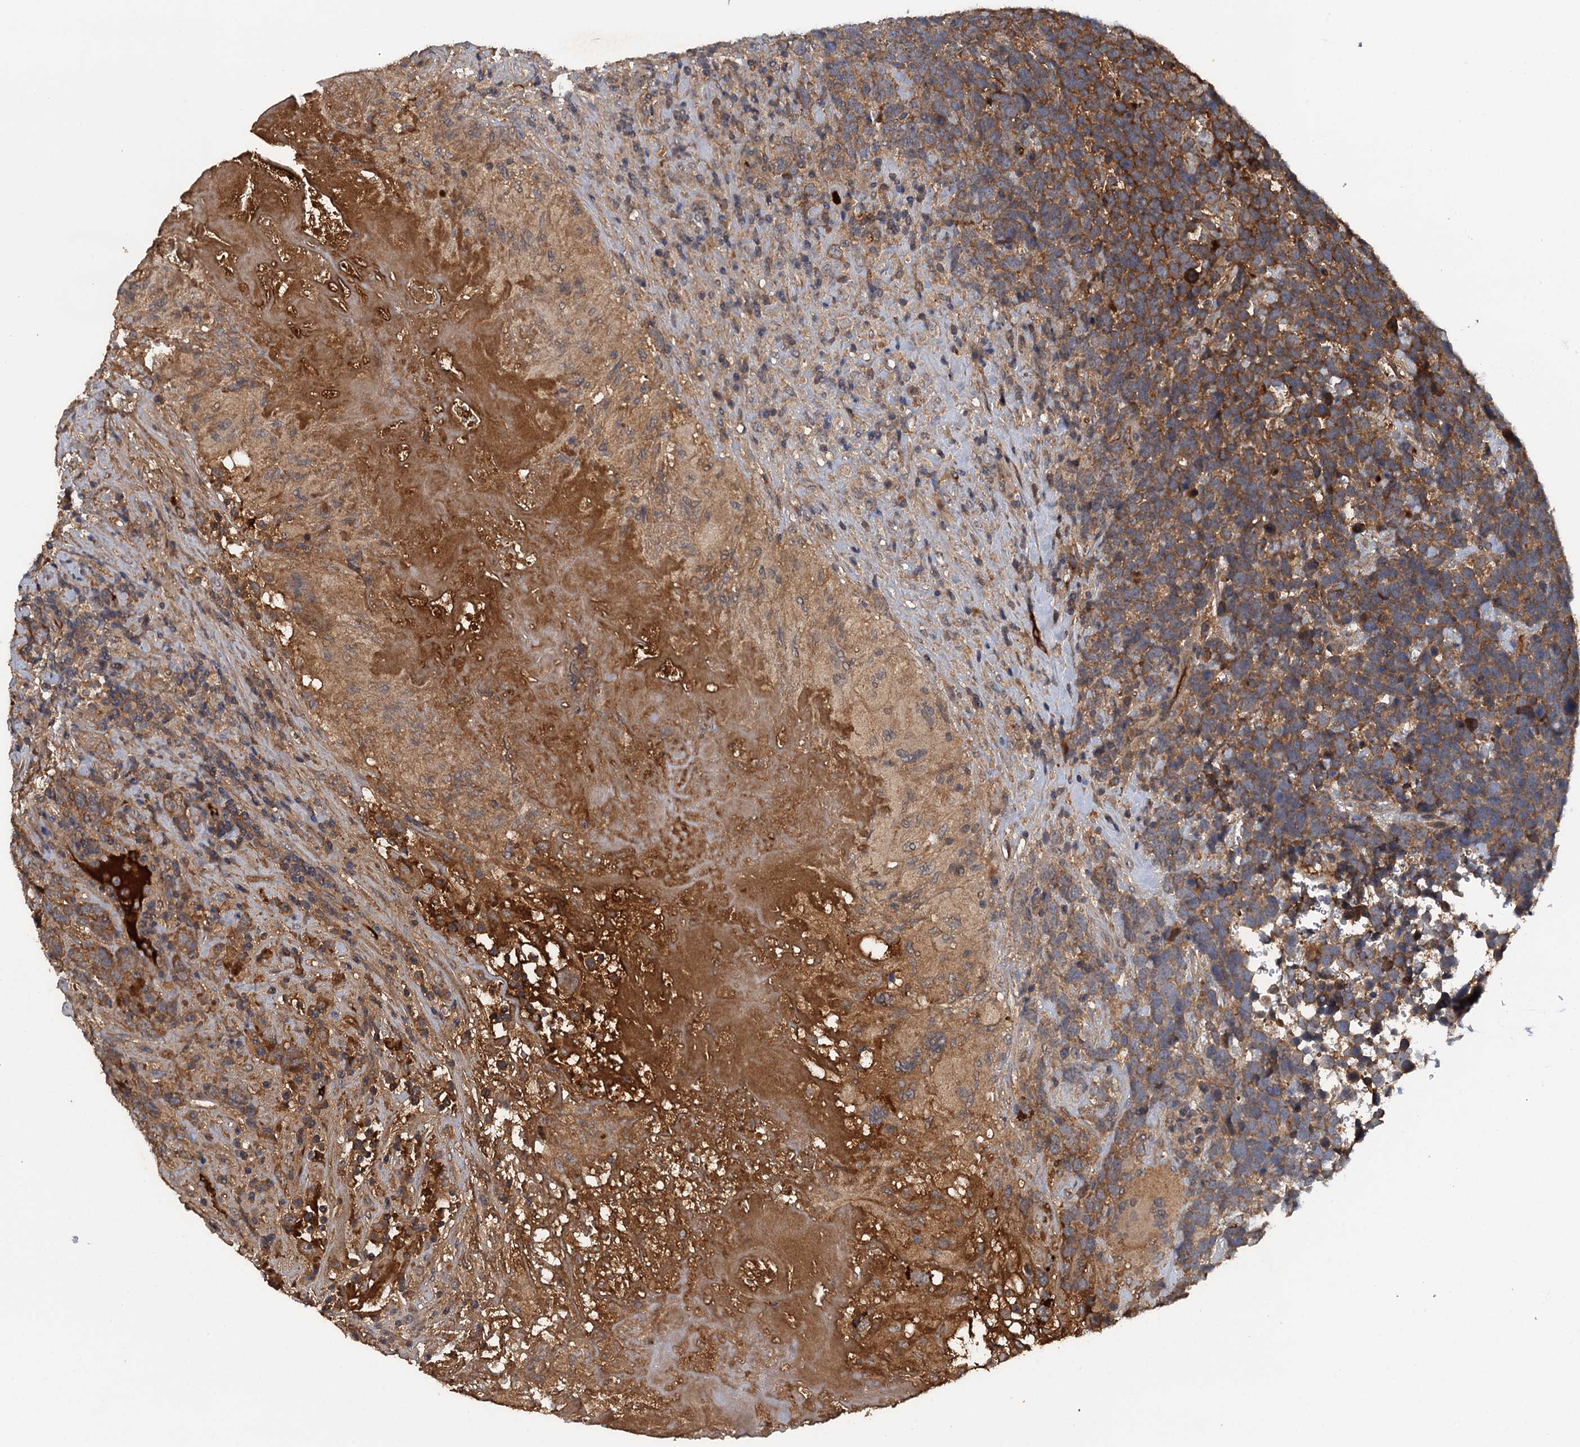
{"staining": {"intensity": "moderate", "quantity": ">75%", "location": "cytoplasmic/membranous"}, "tissue": "urothelial cancer", "cell_type": "Tumor cells", "image_type": "cancer", "snomed": [{"axis": "morphology", "description": "Urothelial carcinoma, High grade"}, {"axis": "topography", "description": "Urinary bladder"}], "caption": "Immunohistochemical staining of urothelial cancer shows medium levels of moderate cytoplasmic/membranous protein positivity in approximately >75% of tumor cells. (DAB (3,3'-diaminobenzidine) = brown stain, brightfield microscopy at high magnification).", "gene": "HAPLN3", "patient": {"sex": "female", "age": 82}}